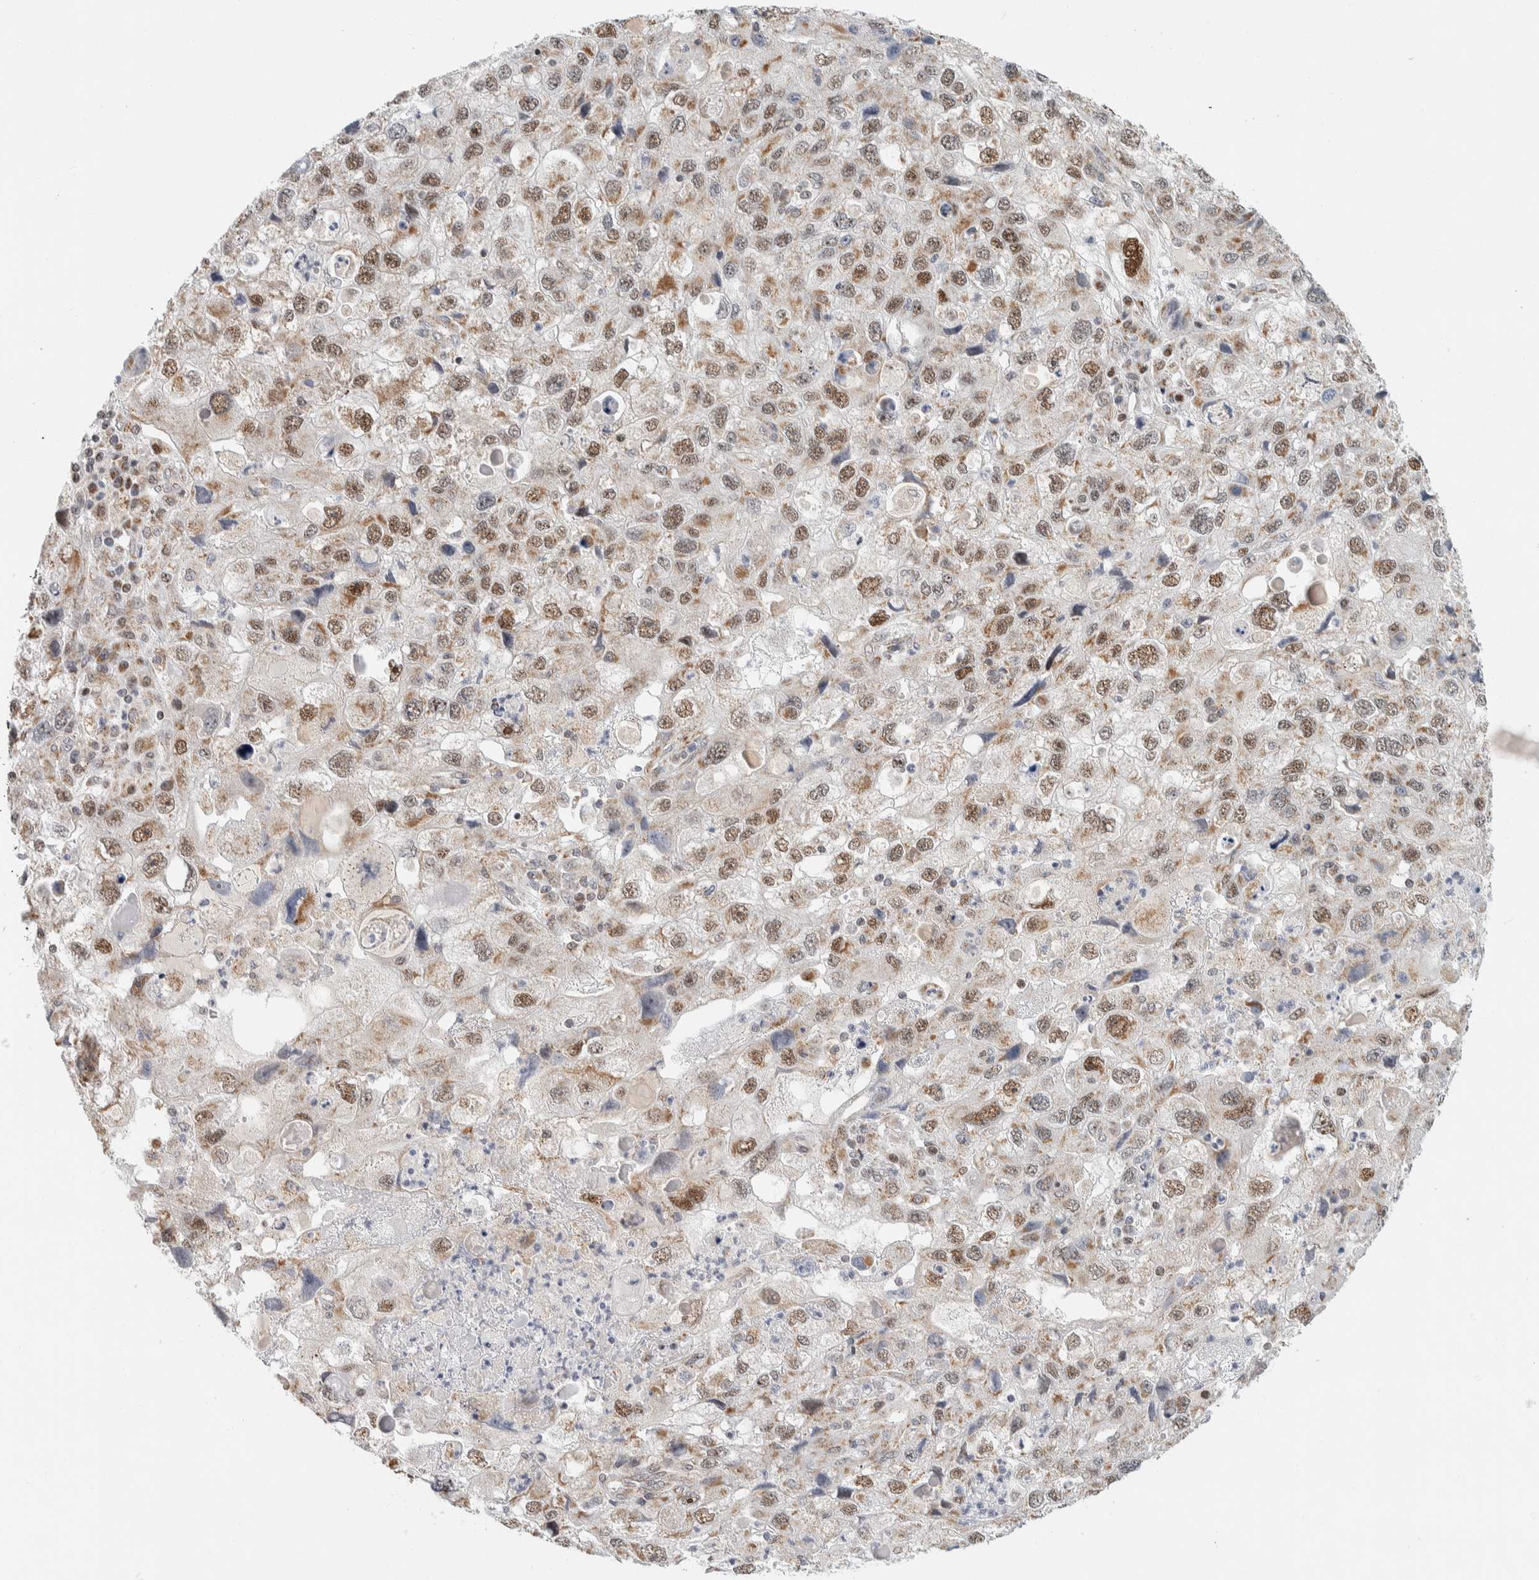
{"staining": {"intensity": "moderate", "quantity": ">75%", "location": "cytoplasmic/membranous,nuclear"}, "tissue": "endometrial cancer", "cell_type": "Tumor cells", "image_type": "cancer", "snomed": [{"axis": "morphology", "description": "Adenocarcinoma, NOS"}, {"axis": "topography", "description": "Endometrium"}], "caption": "Endometrial cancer tissue exhibits moderate cytoplasmic/membranous and nuclear positivity in about >75% of tumor cells, visualized by immunohistochemistry.", "gene": "TSPAN32", "patient": {"sex": "female", "age": 49}}